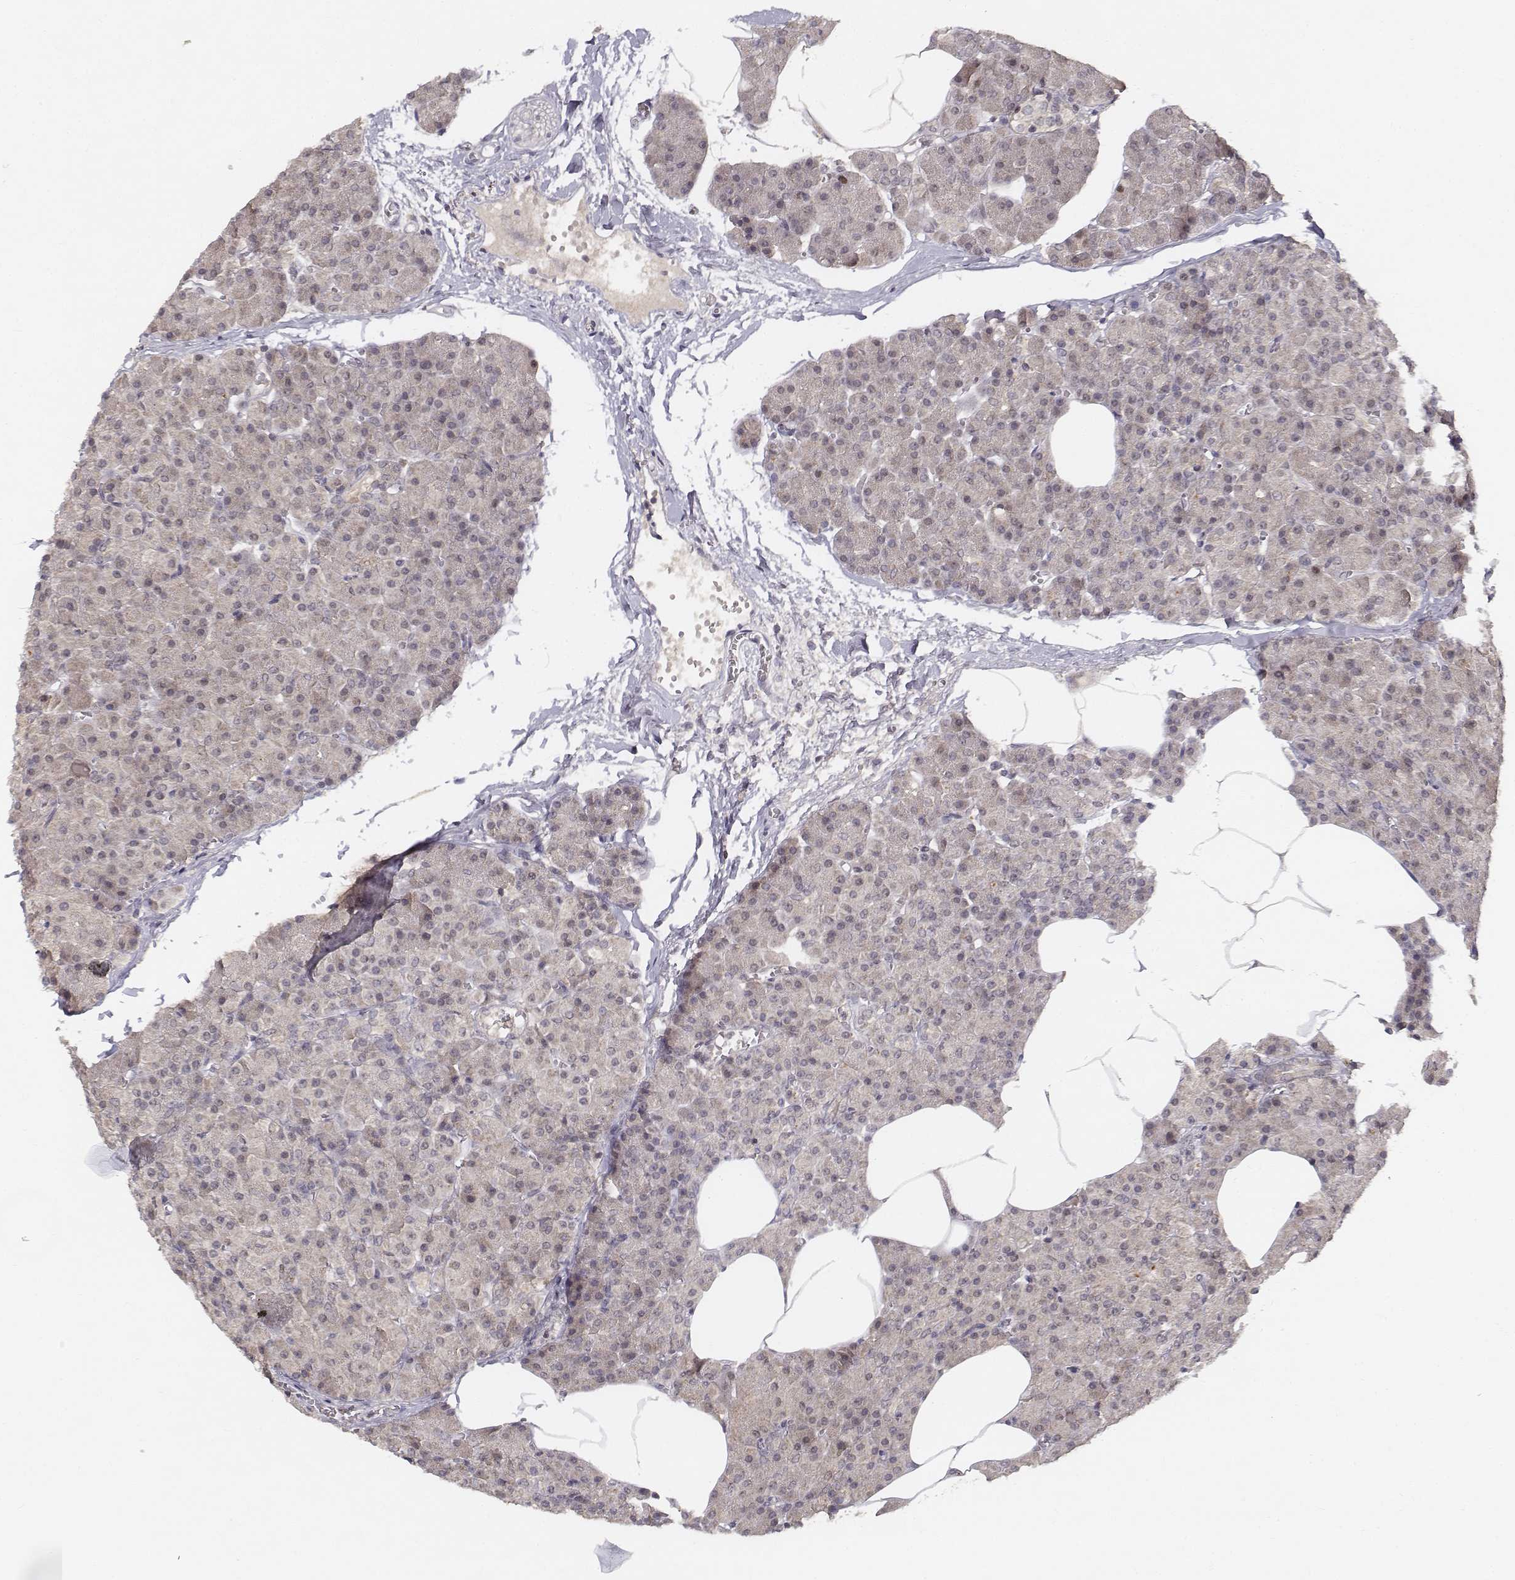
{"staining": {"intensity": "negative", "quantity": "none", "location": "none"}, "tissue": "pancreas", "cell_type": "Exocrine glandular cells", "image_type": "normal", "snomed": [{"axis": "morphology", "description": "Normal tissue, NOS"}, {"axis": "topography", "description": "Pancreas"}], "caption": "Immunohistochemistry of normal pancreas demonstrates no positivity in exocrine glandular cells.", "gene": "FANCD2", "patient": {"sex": "female", "age": 45}}